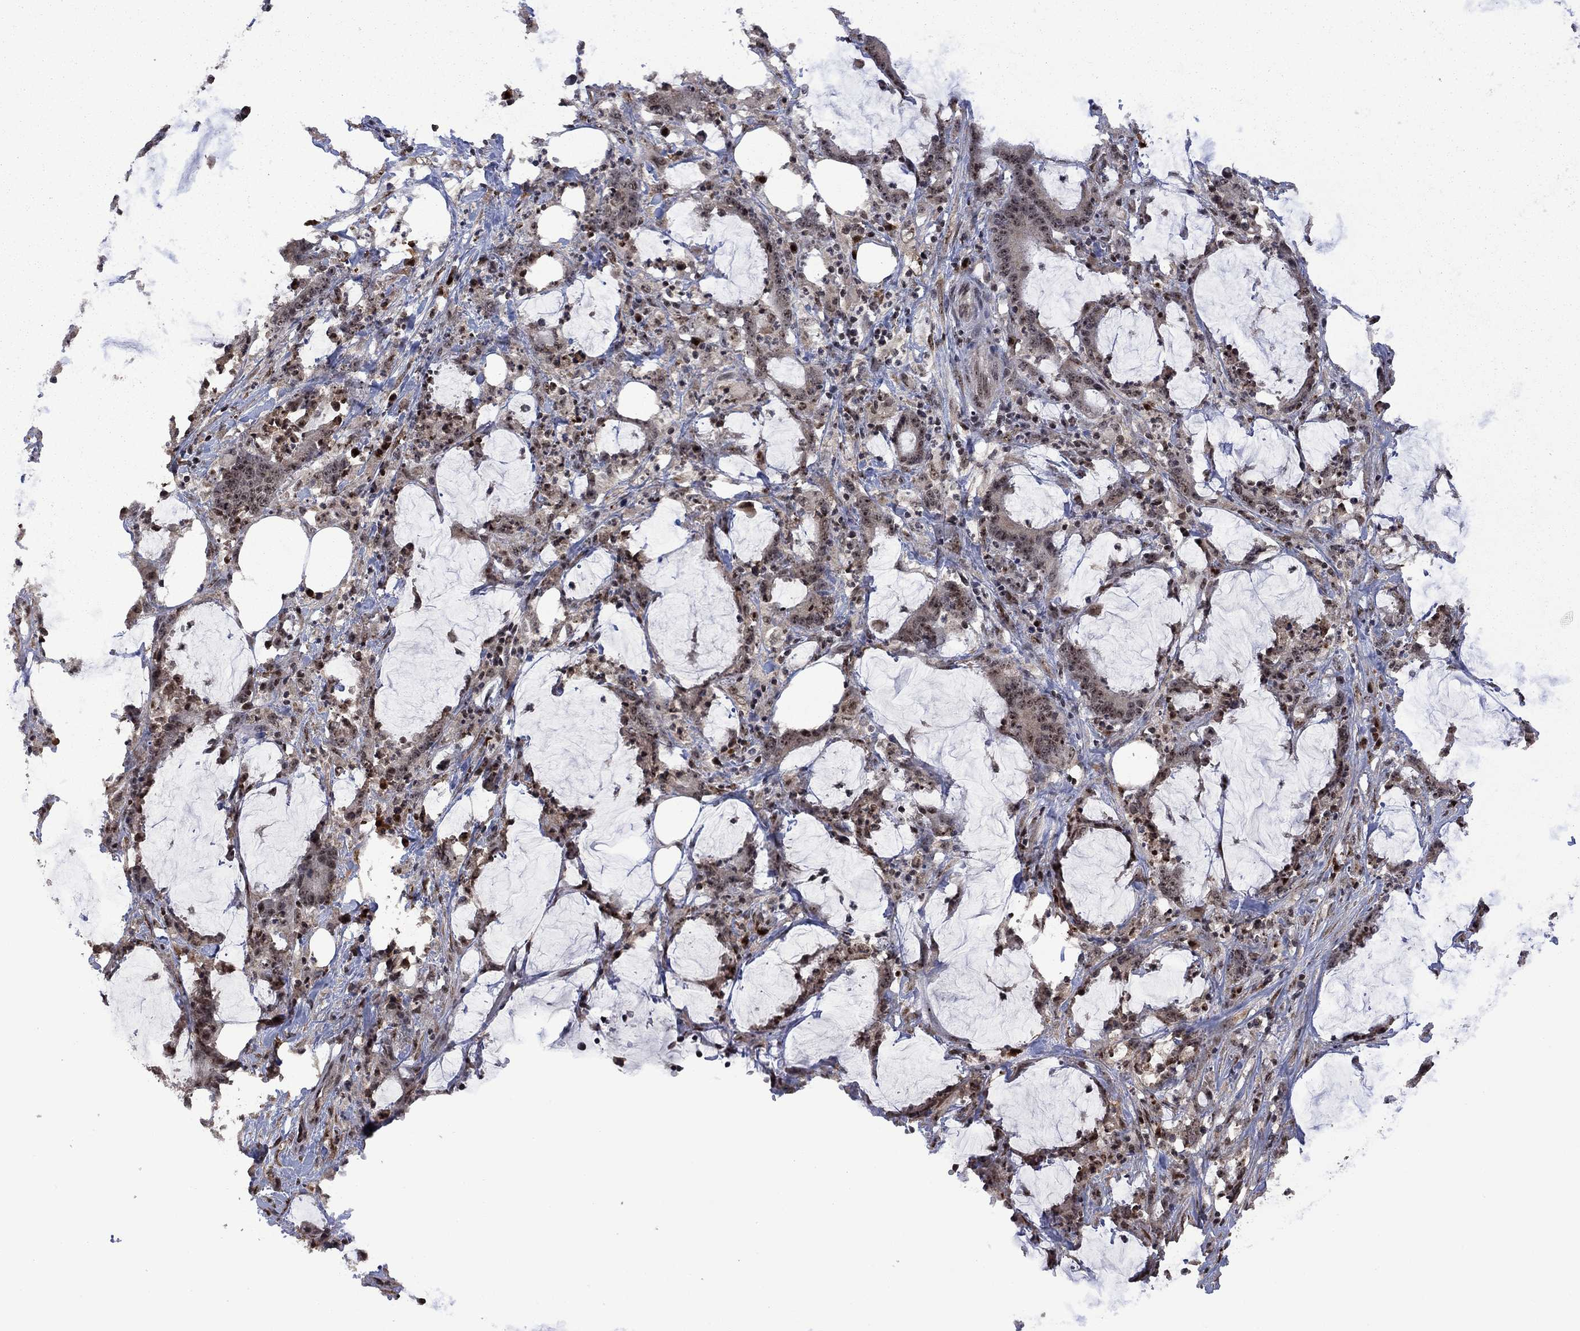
{"staining": {"intensity": "moderate", "quantity": "<25%", "location": "nuclear"}, "tissue": "stomach cancer", "cell_type": "Tumor cells", "image_type": "cancer", "snomed": [{"axis": "morphology", "description": "Adenocarcinoma, NOS"}, {"axis": "topography", "description": "Stomach, upper"}], "caption": "Immunohistochemistry (DAB (3,3'-diaminobenzidine)) staining of human adenocarcinoma (stomach) reveals moderate nuclear protein staining in approximately <25% of tumor cells.", "gene": "FBL", "patient": {"sex": "male", "age": 68}}